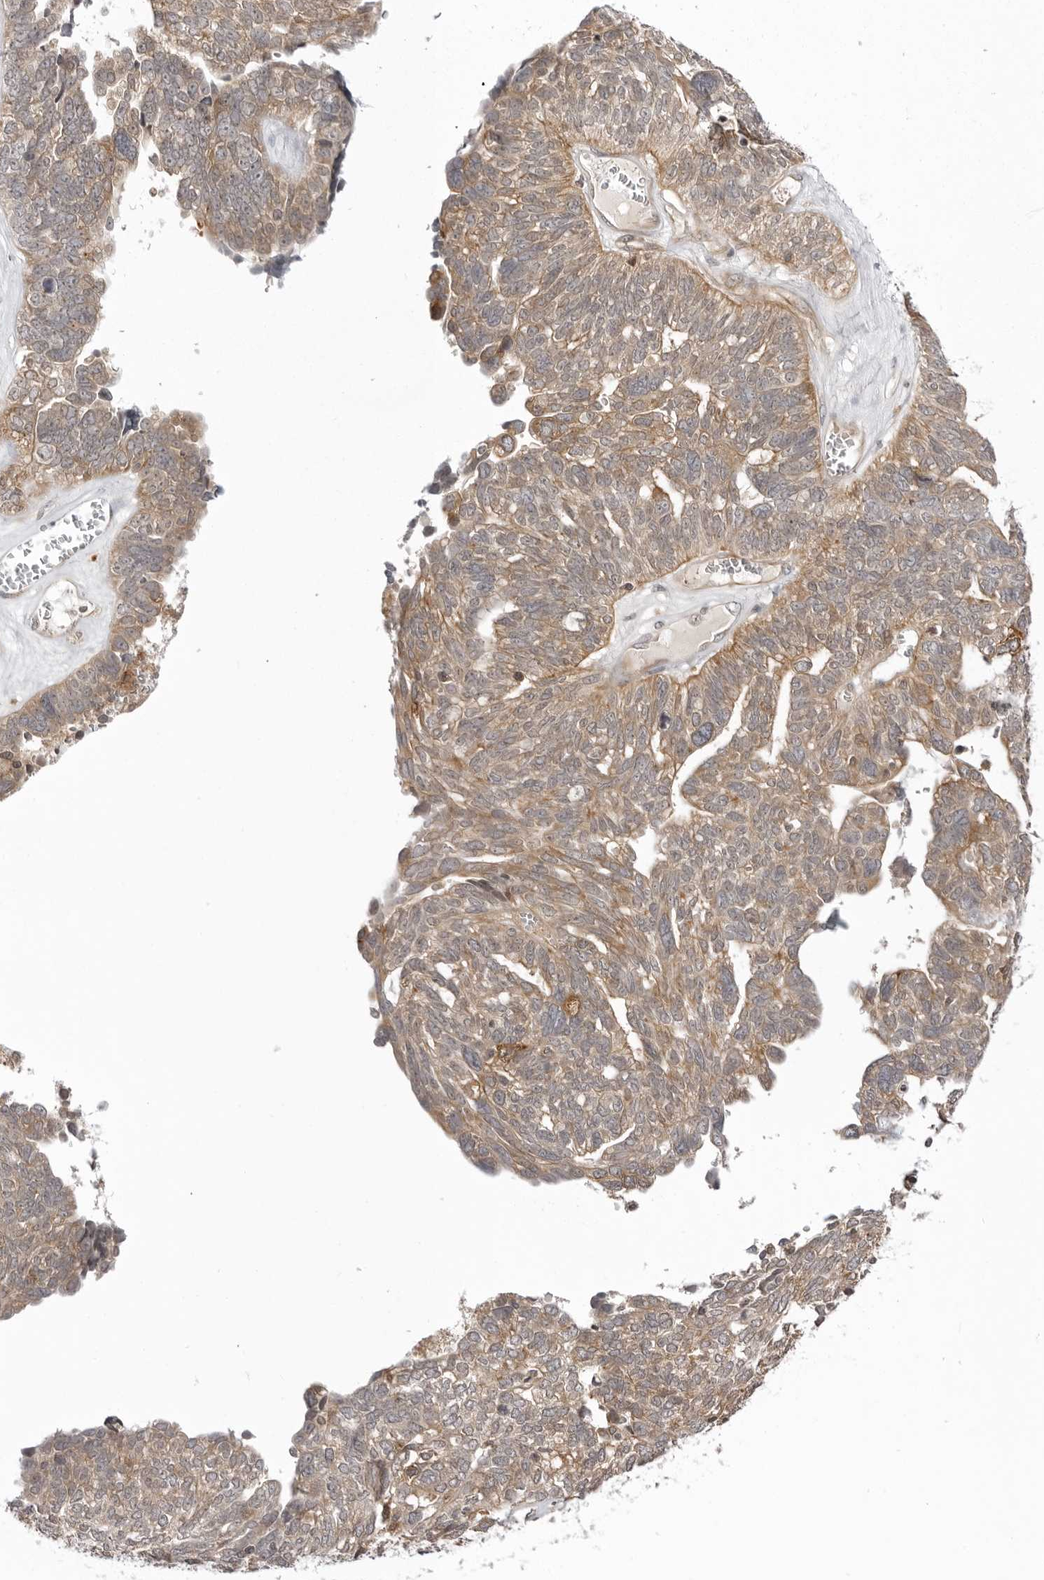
{"staining": {"intensity": "moderate", "quantity": ">75%", "location": "cytoplasmic/membranous"}, "tissue": "ovarian cancer", "cell_type": "Tumor cells", "image_type": "cancer", "snomed": [{"axis": "morphology", "description": "Cystadenocarcinoma, serous, NOS"}, {"axis": "topography", "description": "Ovary"}], "caption": "A high-resolution photomicrograph shows IHC staining of ovarian serous cystadenocarcinoma, which exhibits moderate cytoplasmic/membranous expression in approximately >75% of tumor cells. The staining was performed using DAB, with brown indicating positive protein expression. Nuclei are stained blue with hematoxylin.", "gene": "USP43", "patient": {"sex": "female", "age": 79}}